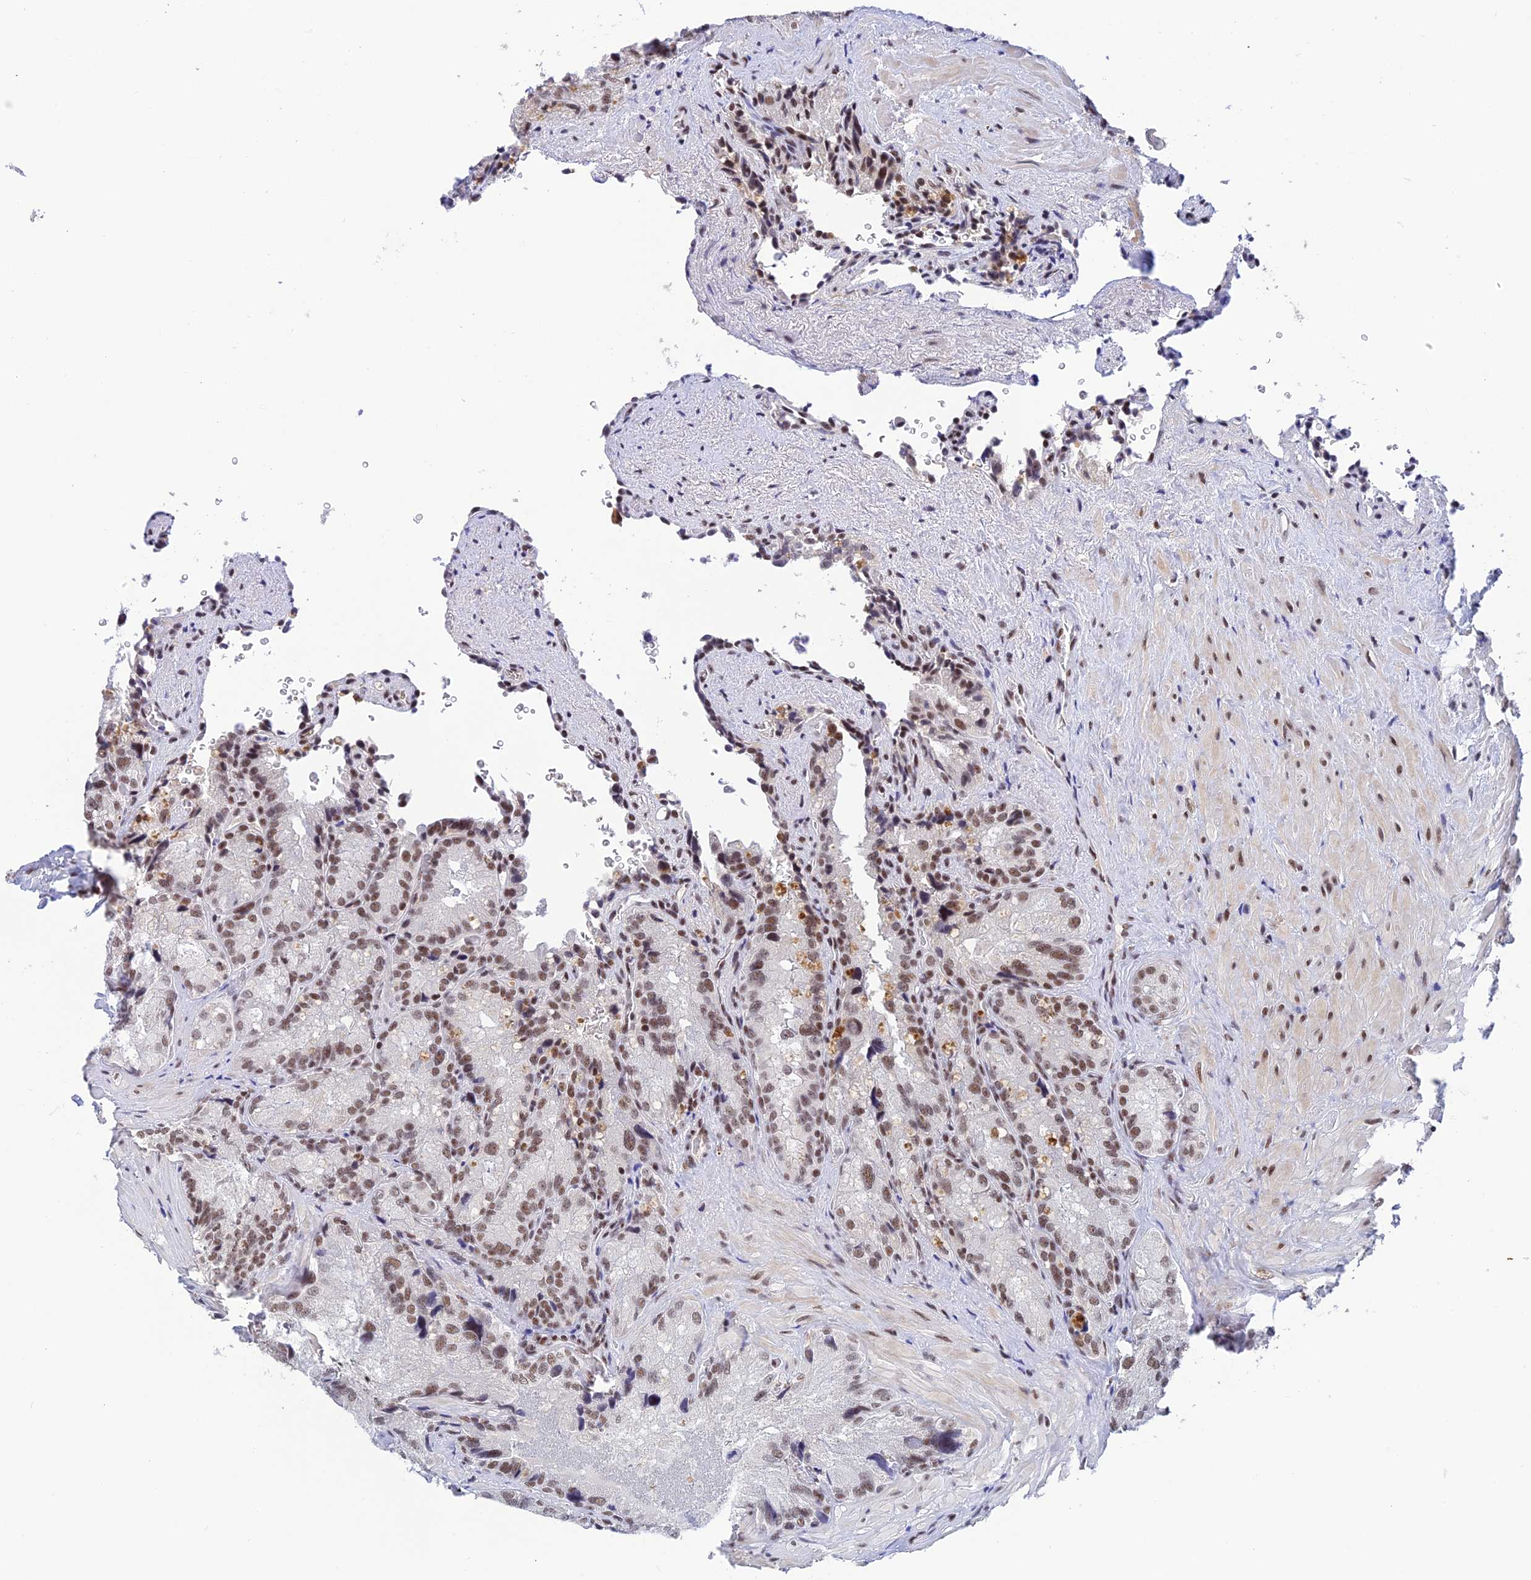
{"staining": {"intensity": "moderate", "quantity": "25%-75%", "location": "cytoplasmic/membranous,nuclear"}, "tissue": "seminal vesicle", "cell_type": "Glandular cells", "image_type": "normal", "snomed": [{"axis": "morphology", "description": "Normal tissue, NOS"}, {"axis": "topography", "description": "Seminal veicle"}], "caption": "Immunohistochemical staining of normal human seminal vesicle shows medium levels of moderate cytoplasmic/membranous,nuclear expression in about 25%-75% of glandular cells.", "gene": "THAP11", "patient": {"sex": "male", "age": 62}}